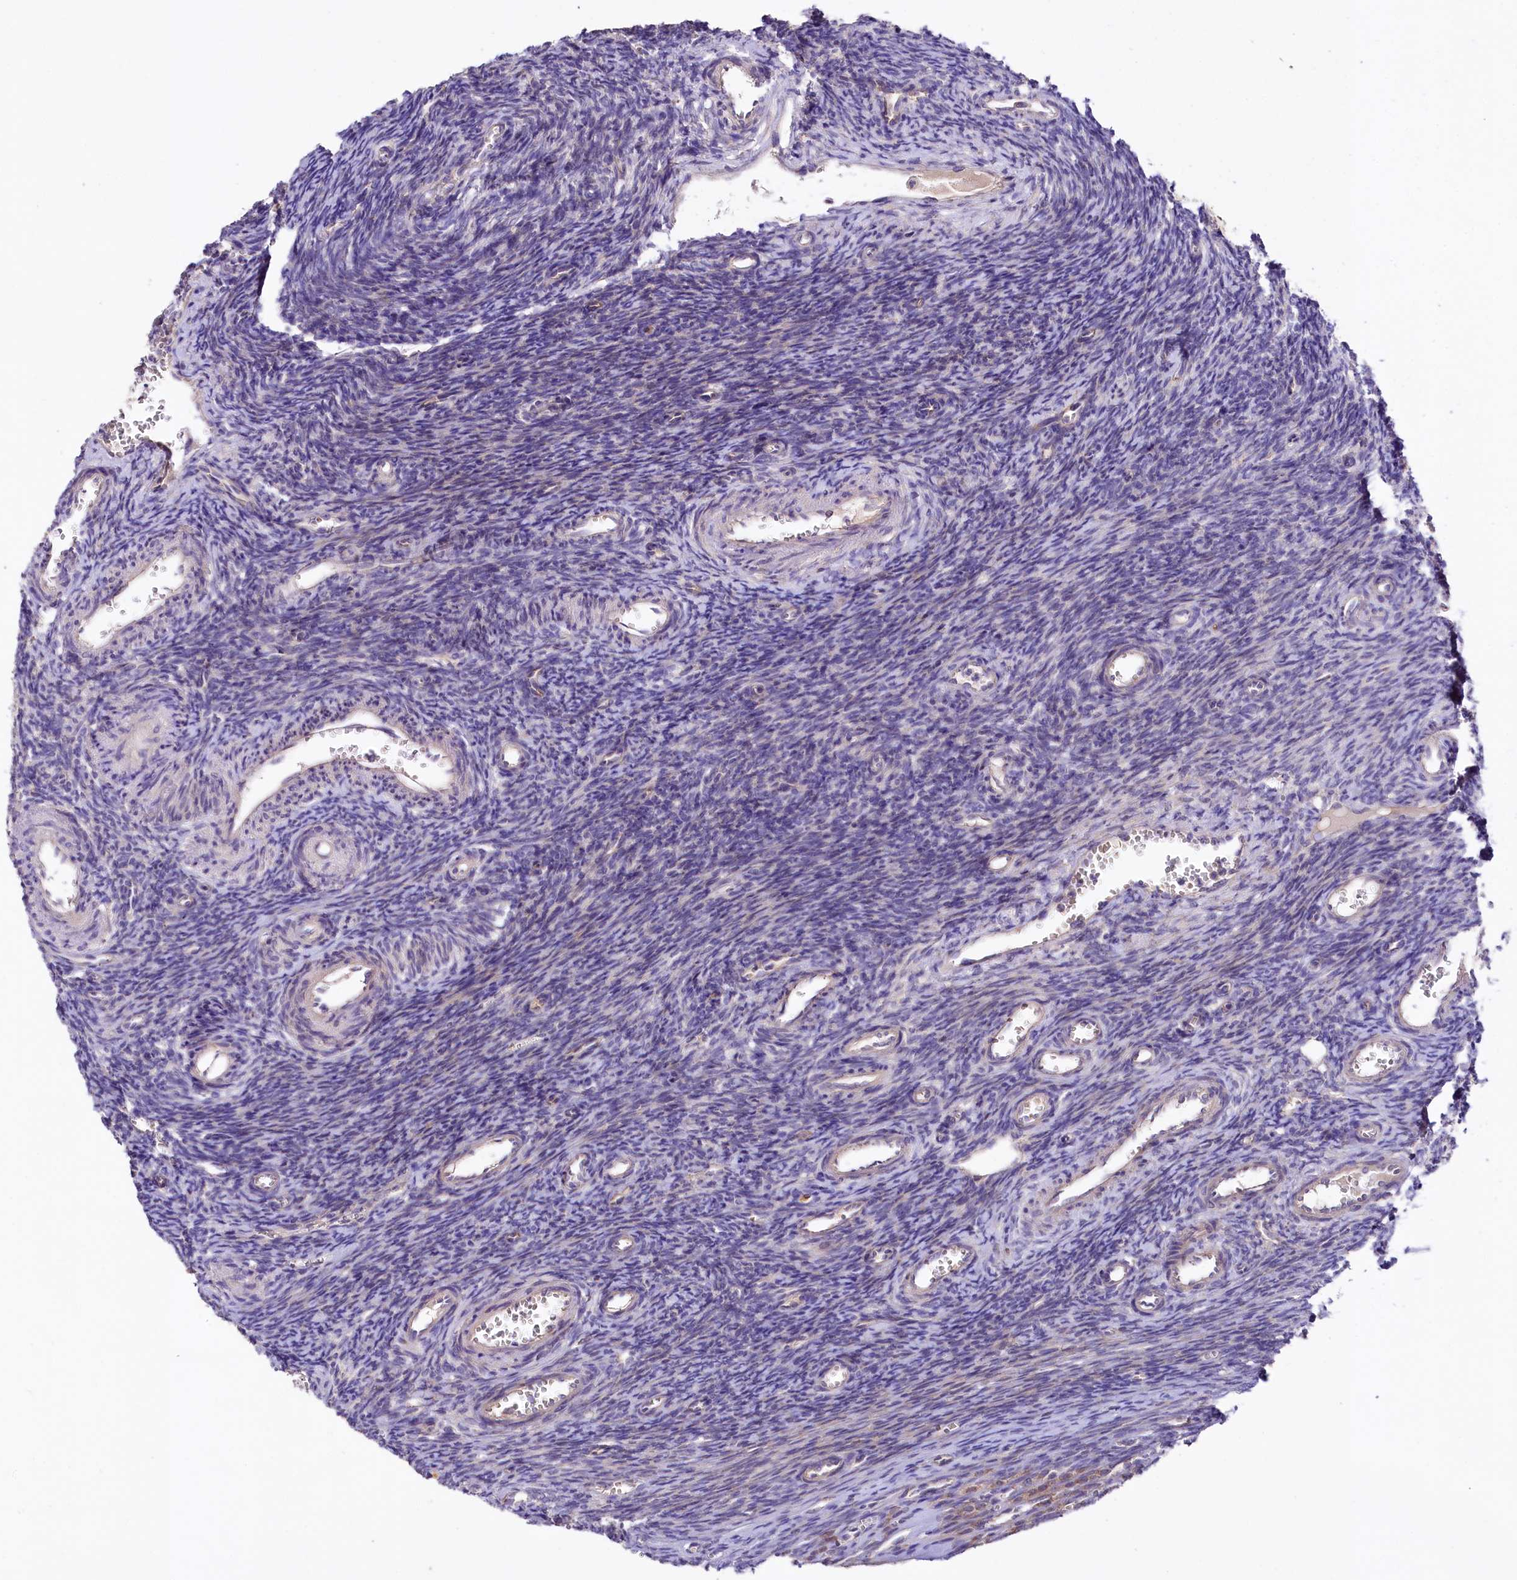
{"staining": {"intensity": "negative", "quantity": "none", "location": "none"}, "tissue": "ovary", "cell_type": "Ovarian stroma cells", "image_type": "normal", "snomed": [{"axis": "morphology", "description": "Normal tissue, NOS"}, {"axis": "topography", "description": "Ovary"}], "caption": "Immunohistochemical staining of normal ovary demonstrates no significant expression in ovarian stroma cells. (DAB (3,3'-diaminobenzidine) IHC, high magnification).", "gene": "ZNF45", "patient": {"sex": "female", "age": 39}}